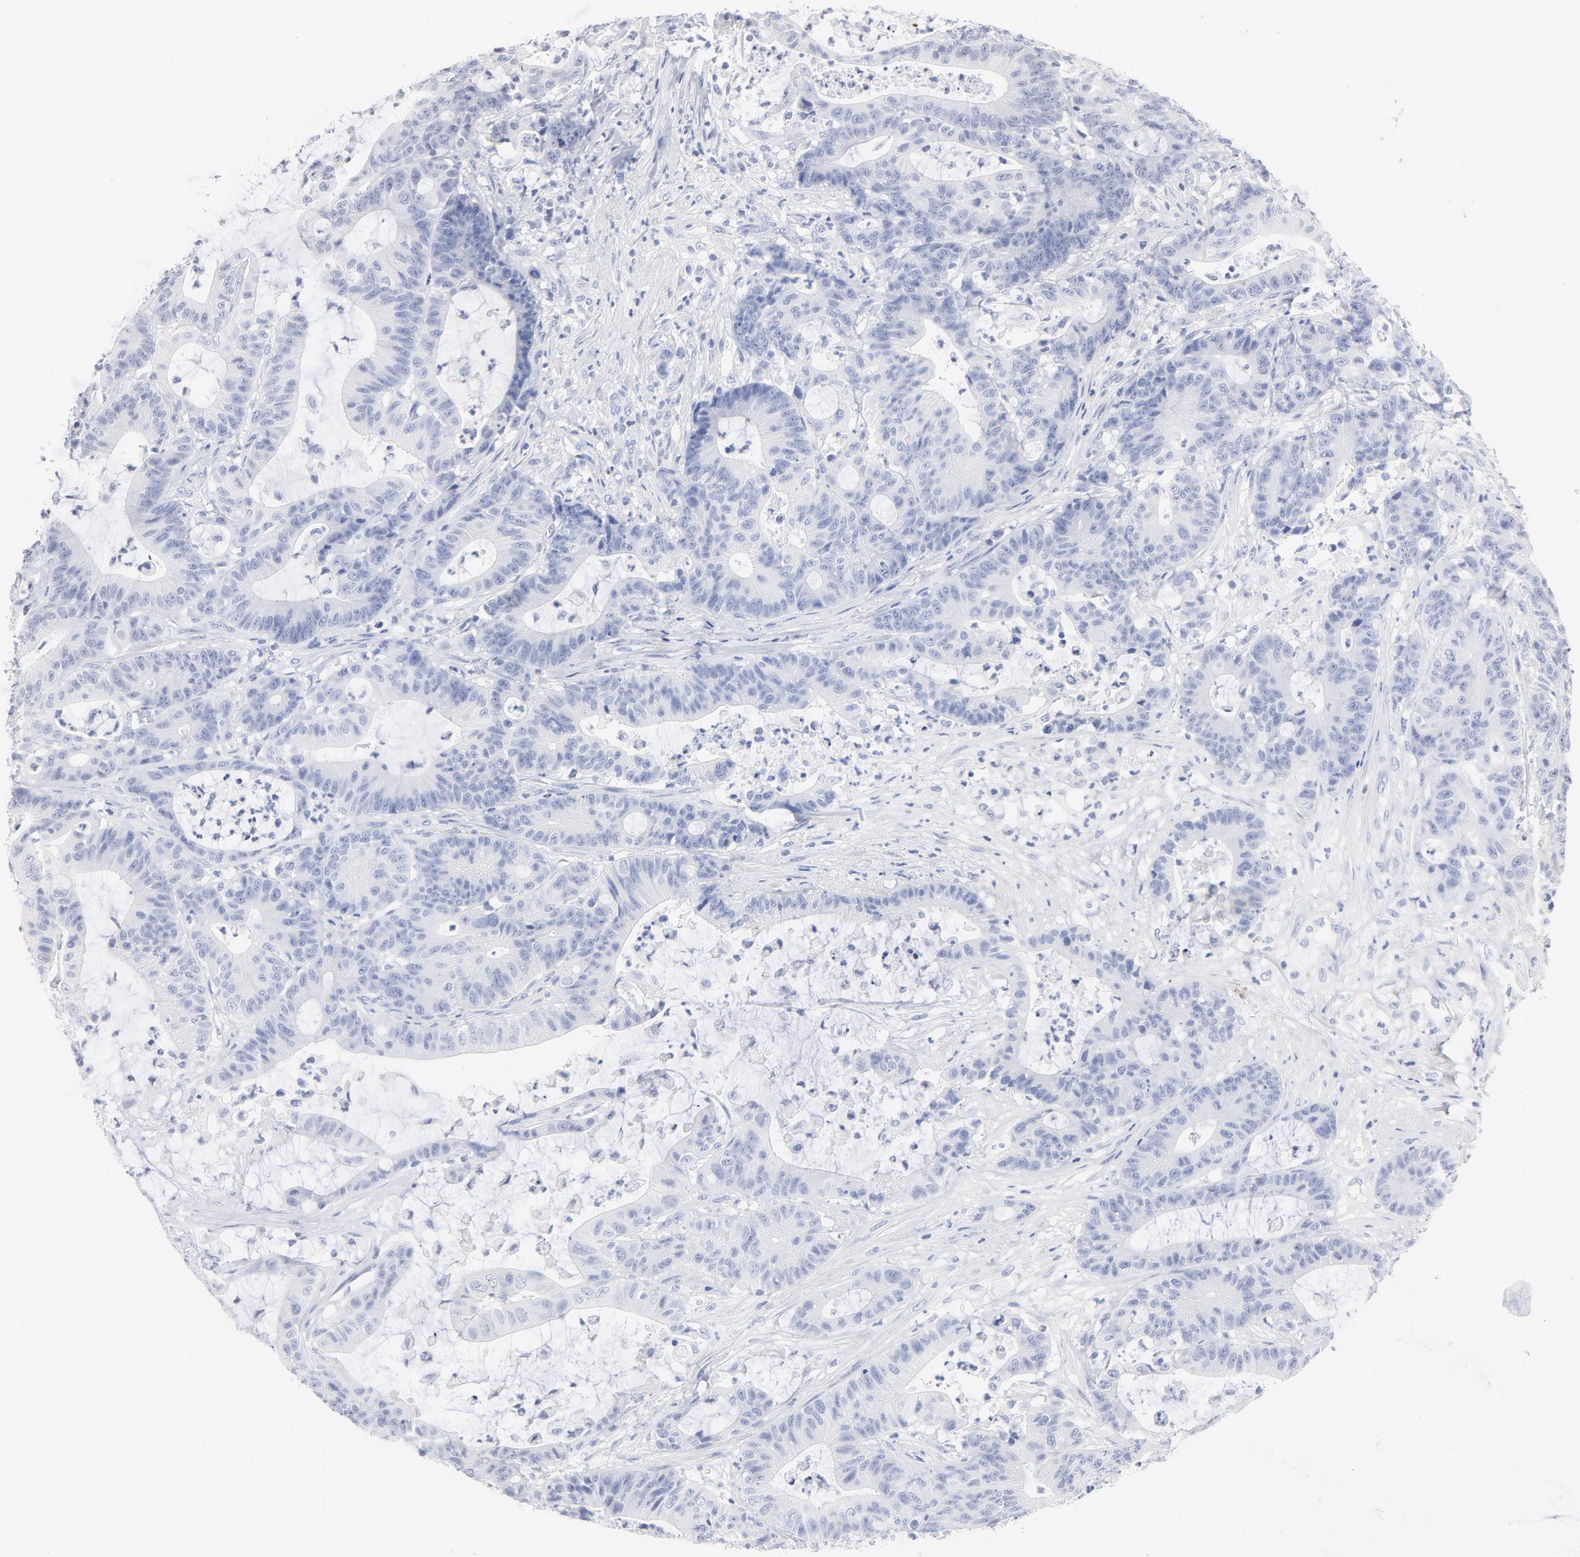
{"staining": {"intensity": "negative", "quantity": "none", "location": "none"}, "tissue": "colorectal cancer", "cell_type": "Tumor cells", "image_type": "cancer", "snomed": [{"axis": "morphology", "description": "Adenocarcinoma, NOS"}, {"axis": "topography", "description": "Colon"}], "caption": "The histopathology image exhibits no significant positivity in tumor cells of adenocarcinoma (colorectal).", "gene": "AGTR1", "patient": {"sex": "female", "age": 84}}